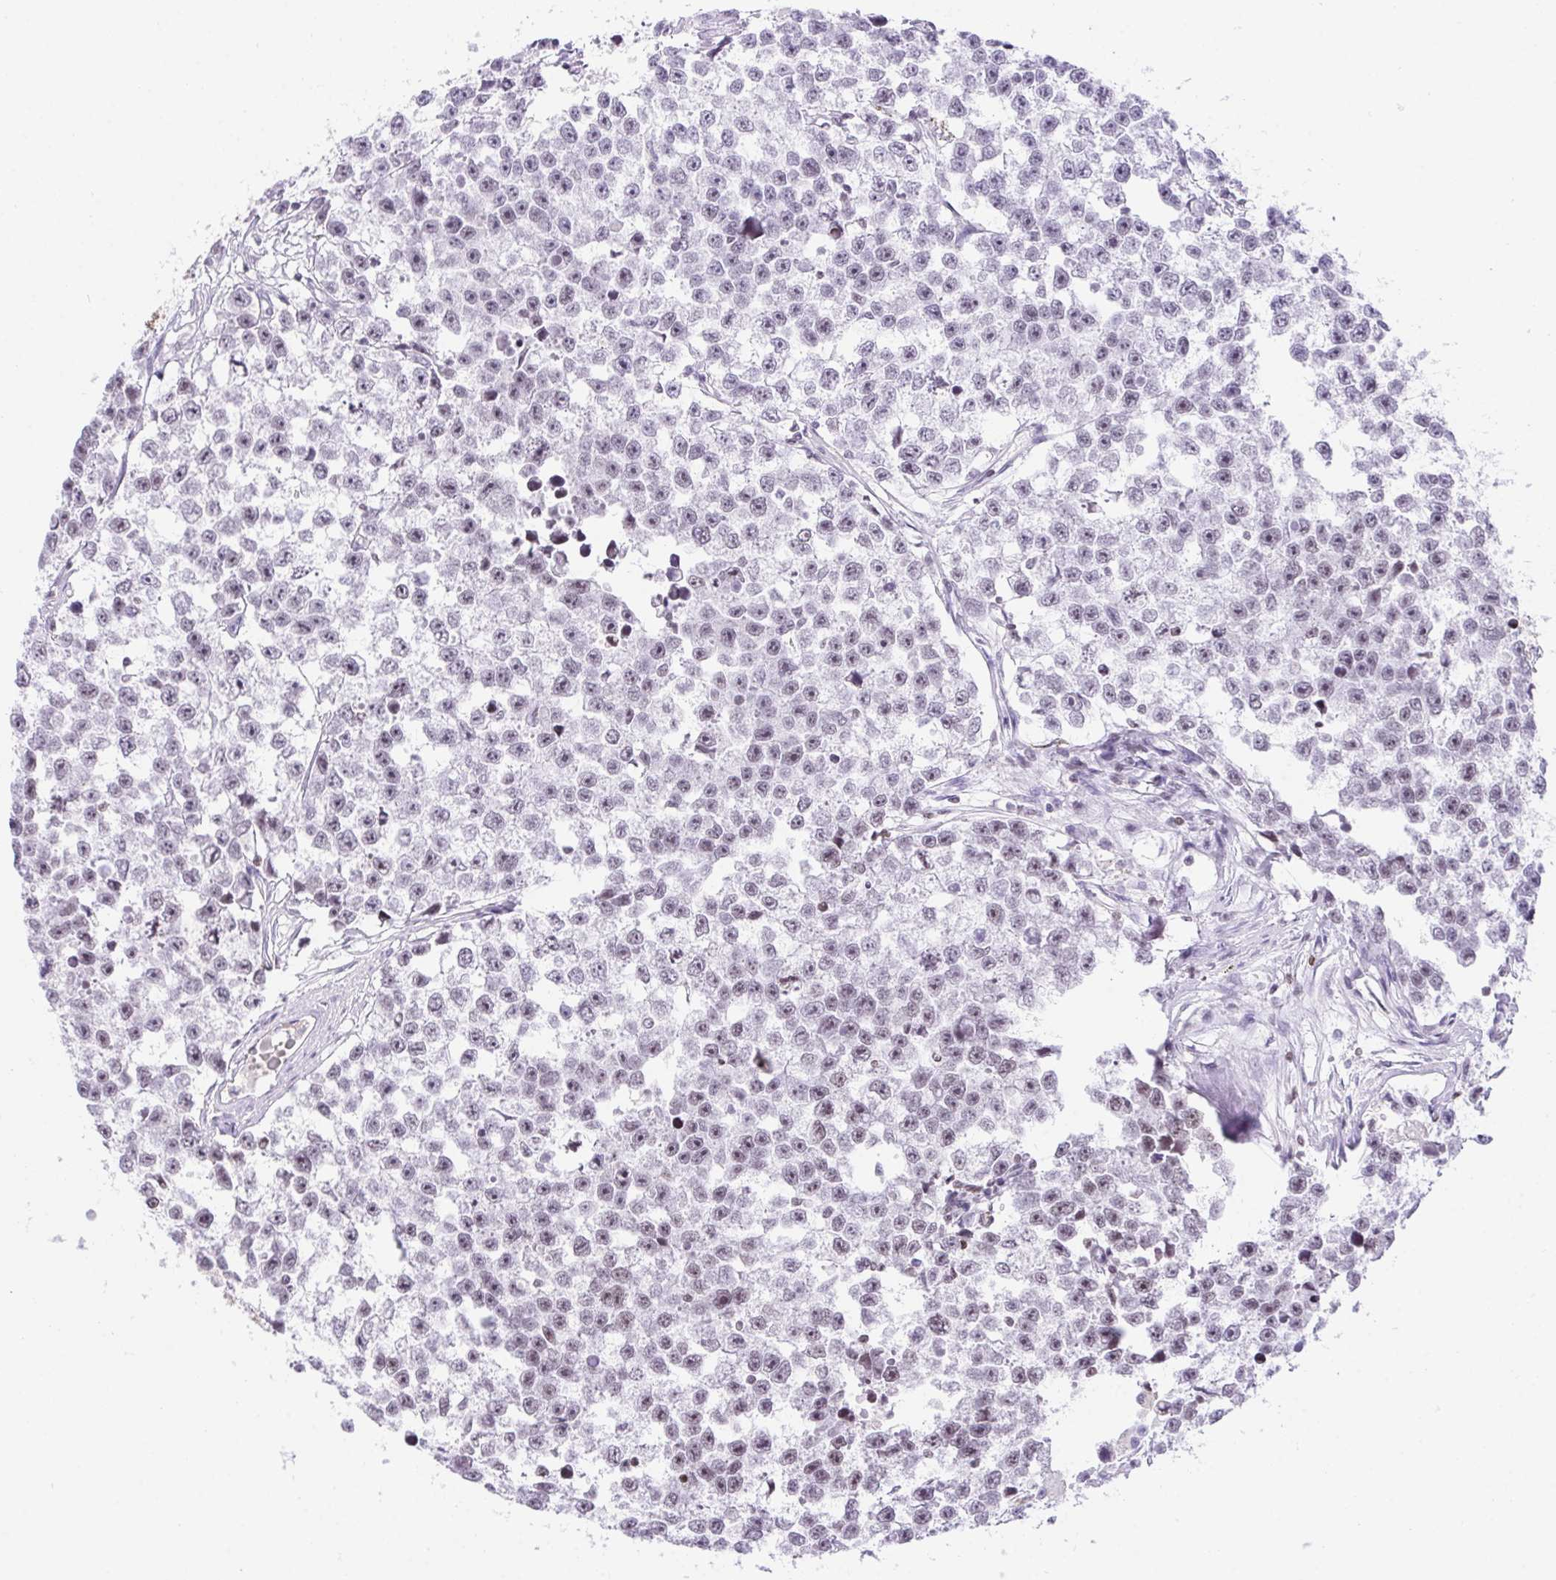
{"staining": {"intensity": "weak", "quantity": "<25%", "location": "nuclear"}, "tissue": "testis cancer", "cell_type": "Tumor cells", "image_type": "cancer", "snomed": [{"axis": "morphology", "description": "Seminoma, NOS"}, {"axis": "topography", "description": "Testis"}], "caption": "Immunohistochemical staining of testis cancer (seminoma) shows no significant staining in tumor cells.", "gene": "POLD3", "patient": {"sex": "male", "age": 26}}